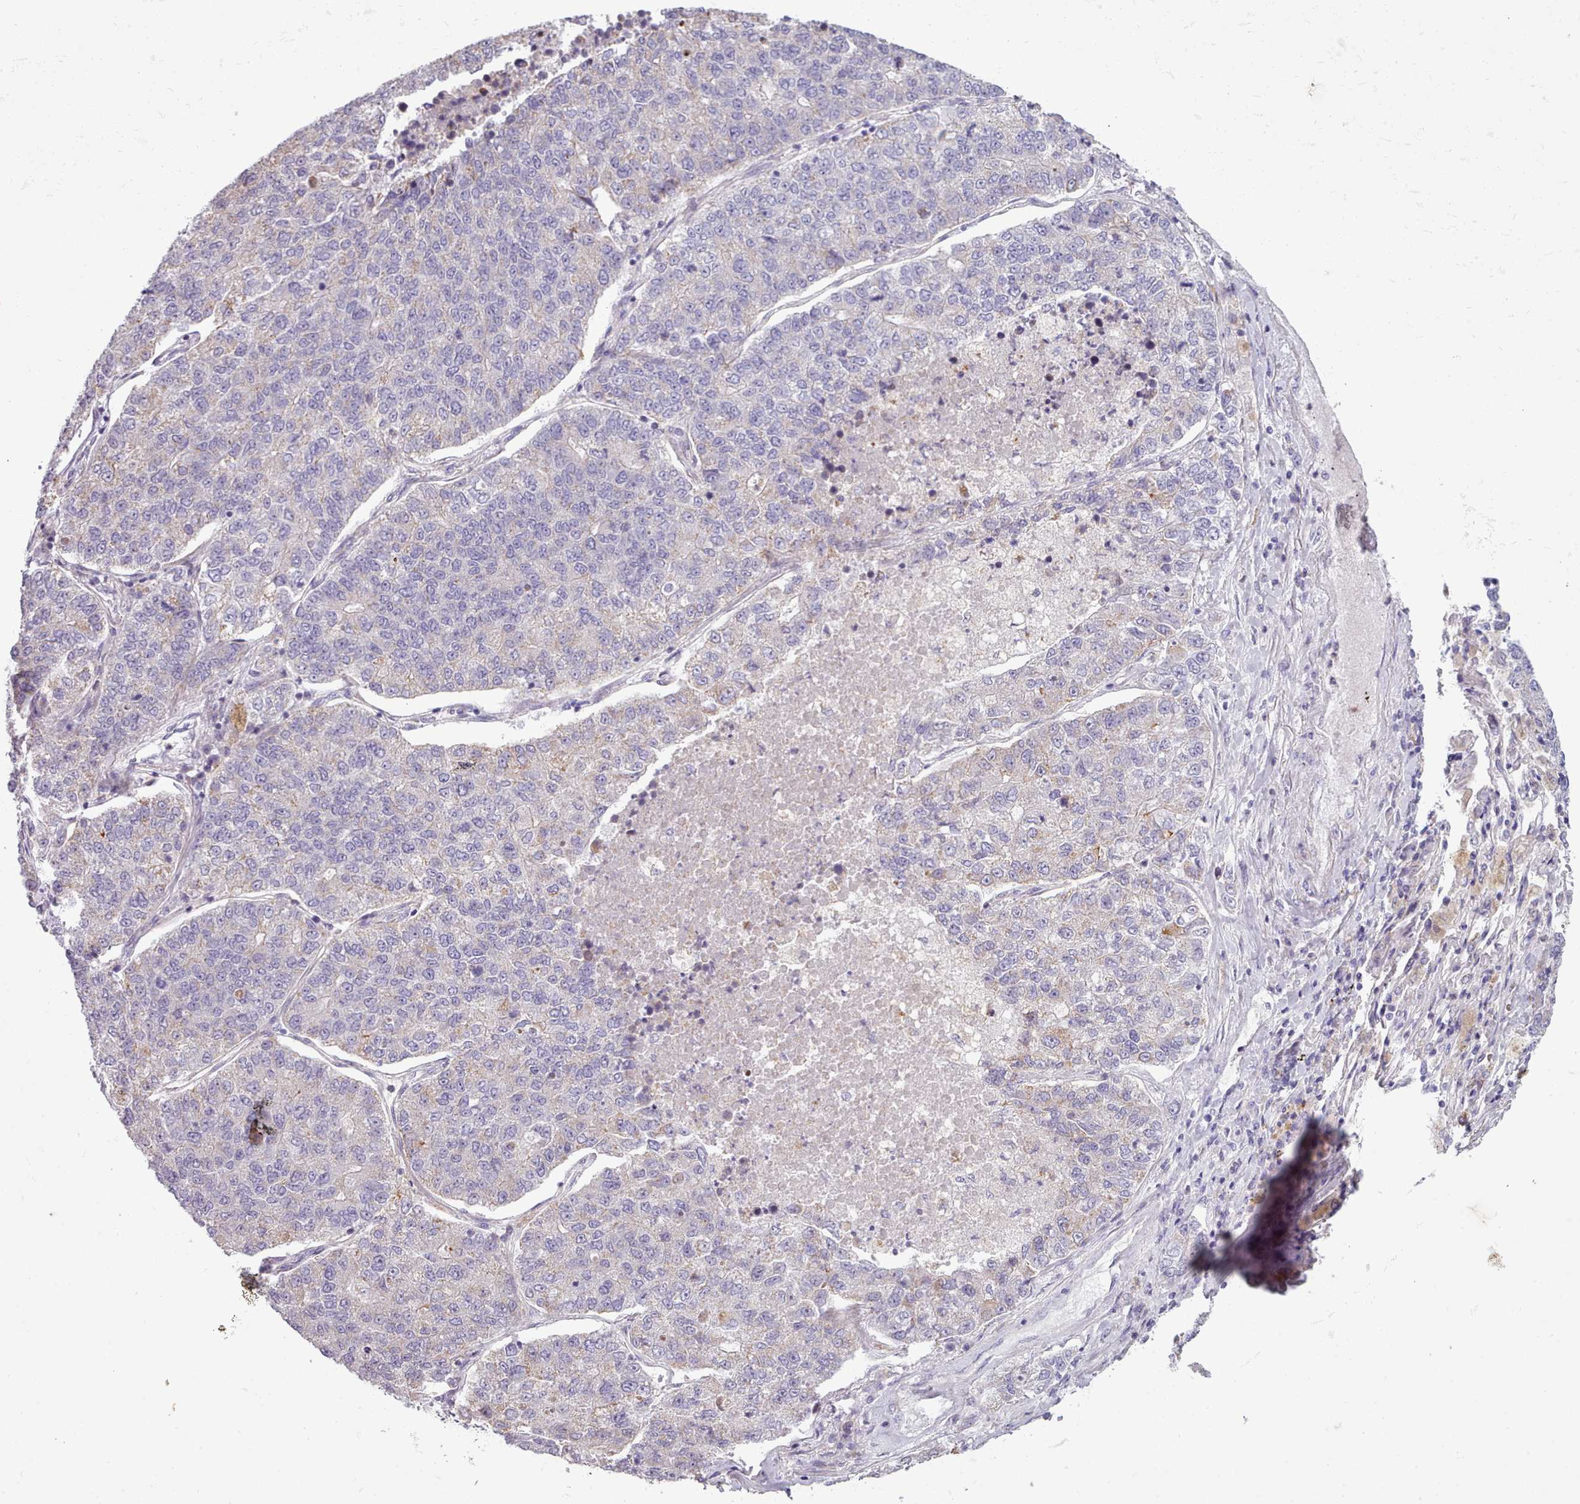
{"staining": {"intensity": "negative", "quantity": "none", "location": "none"}, "tissue": "lung cancer", "cell_type": "Tumor cells", "image_type": "cancer", "snomed": [{"axis": "morphology", "description": "Adenocarcinoma, NOS"}, {"axis": "topography", "description": "Lung"}], "caption": "Immunohistochemistry (IHC) histopathology image of human lung cancer (adenocarcinoma) stained for a protein (brown), which exhibits no staining in tumor cells. (DAB immunohistochemistry visualized using brightfield microscopy, high magnification).", "gene": "SLC52A3", "patient": {"sex": "male", "age": 49}}